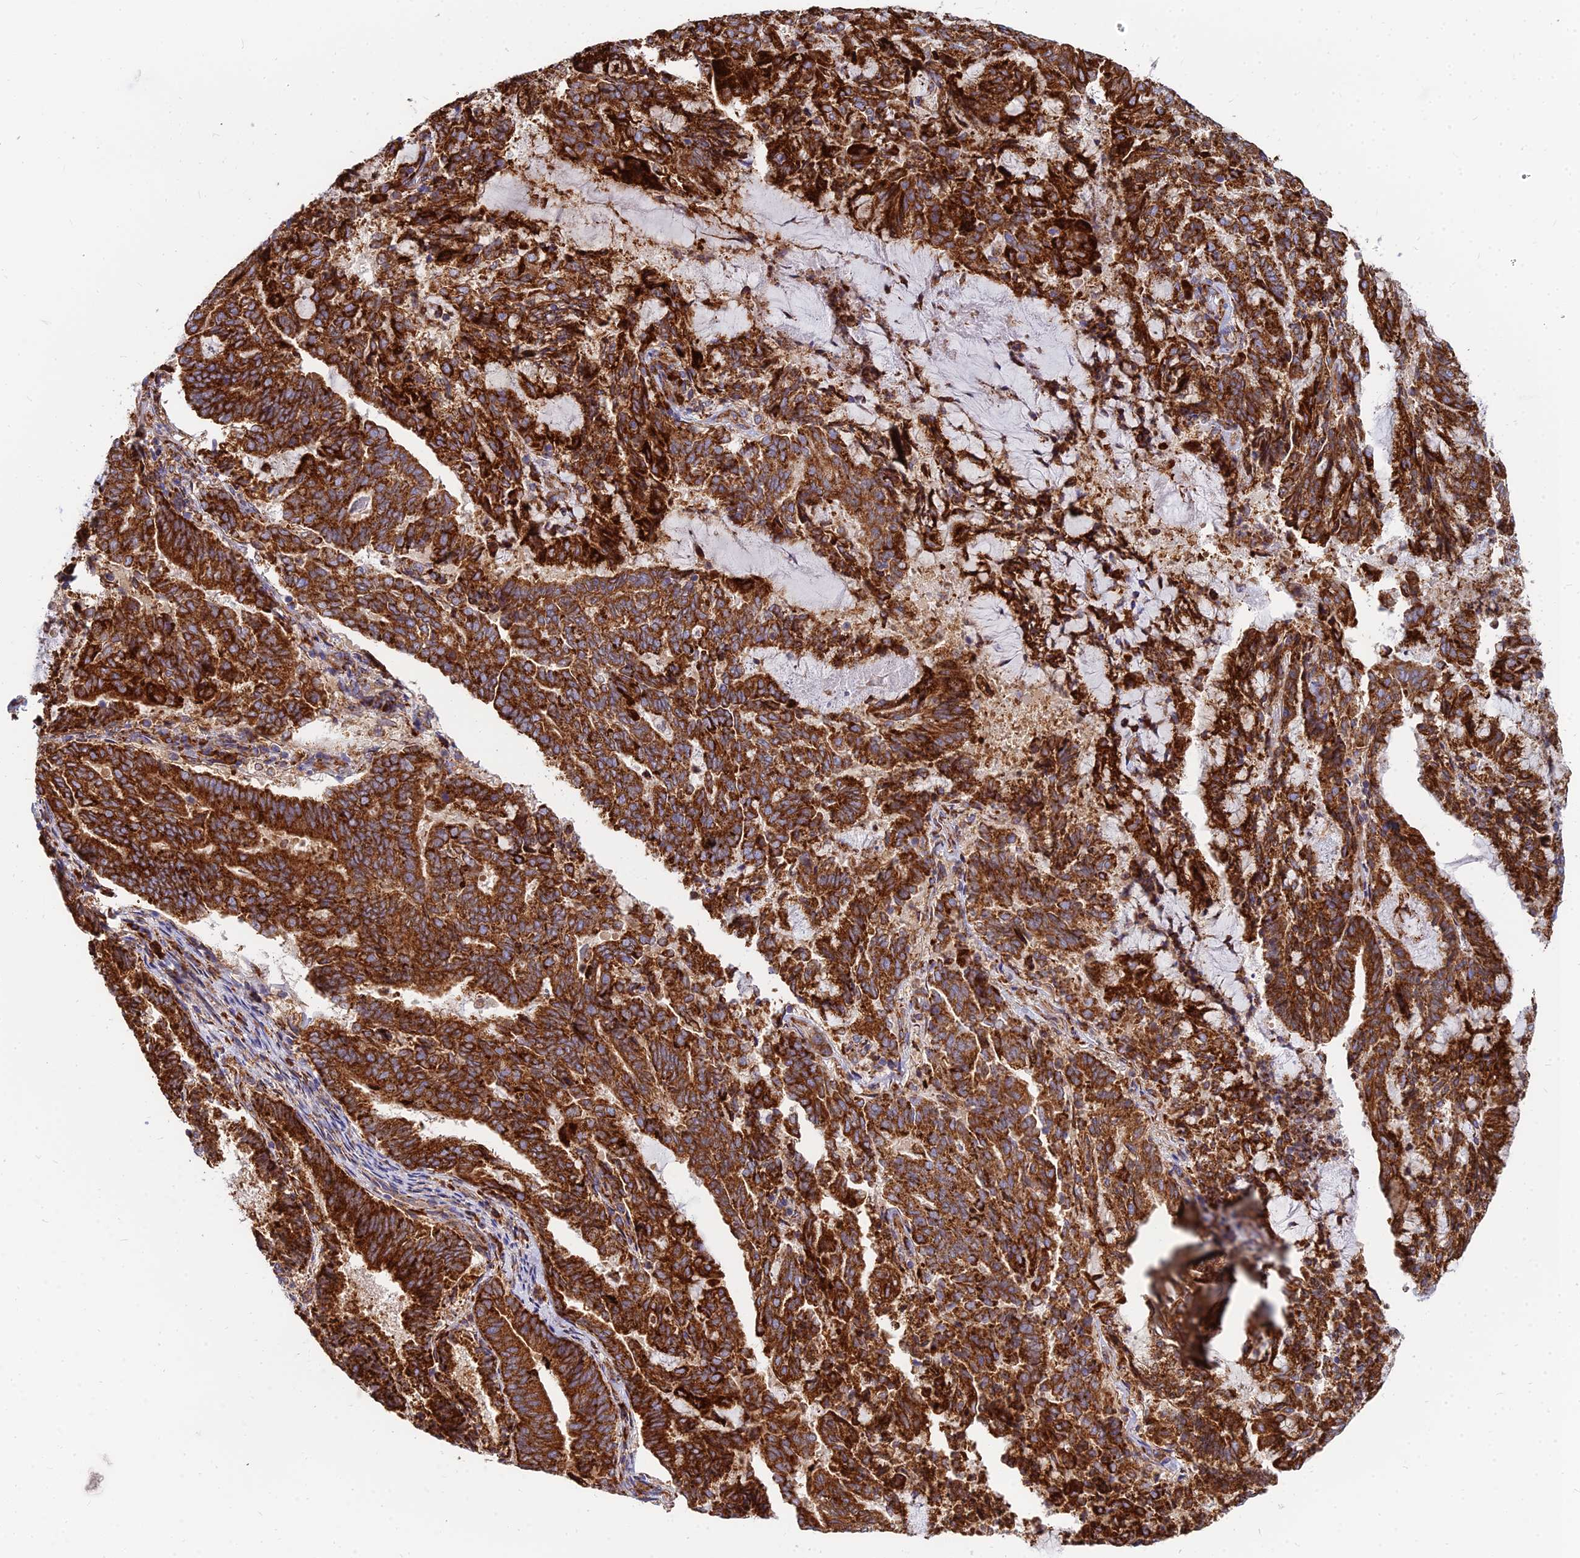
{"staining": {"intensity": "strong", "quantity": ">75%", "location": "cytoplasmic/membranous"}, "tissue": "endometrial cancer", "cell_type": "Tumor cells", "image_type": "cancer", "snomed": [{"axis": "morphology", "description": "Adenocarcinoma, NOS"}, {"axis": "topography", "description": "Endometrium"}], "caption": "A brown stain labels strong cytoplasmic/membranous expression of a protein in endometrial adenocarcinoma tumor cells. The staining was performed using DAB, with brown indicating positive protein expression. Nuclei are stained blue with hematoxylin.", "gene": "CCT6B", "patient": {"sex": "female", "age": 80}}